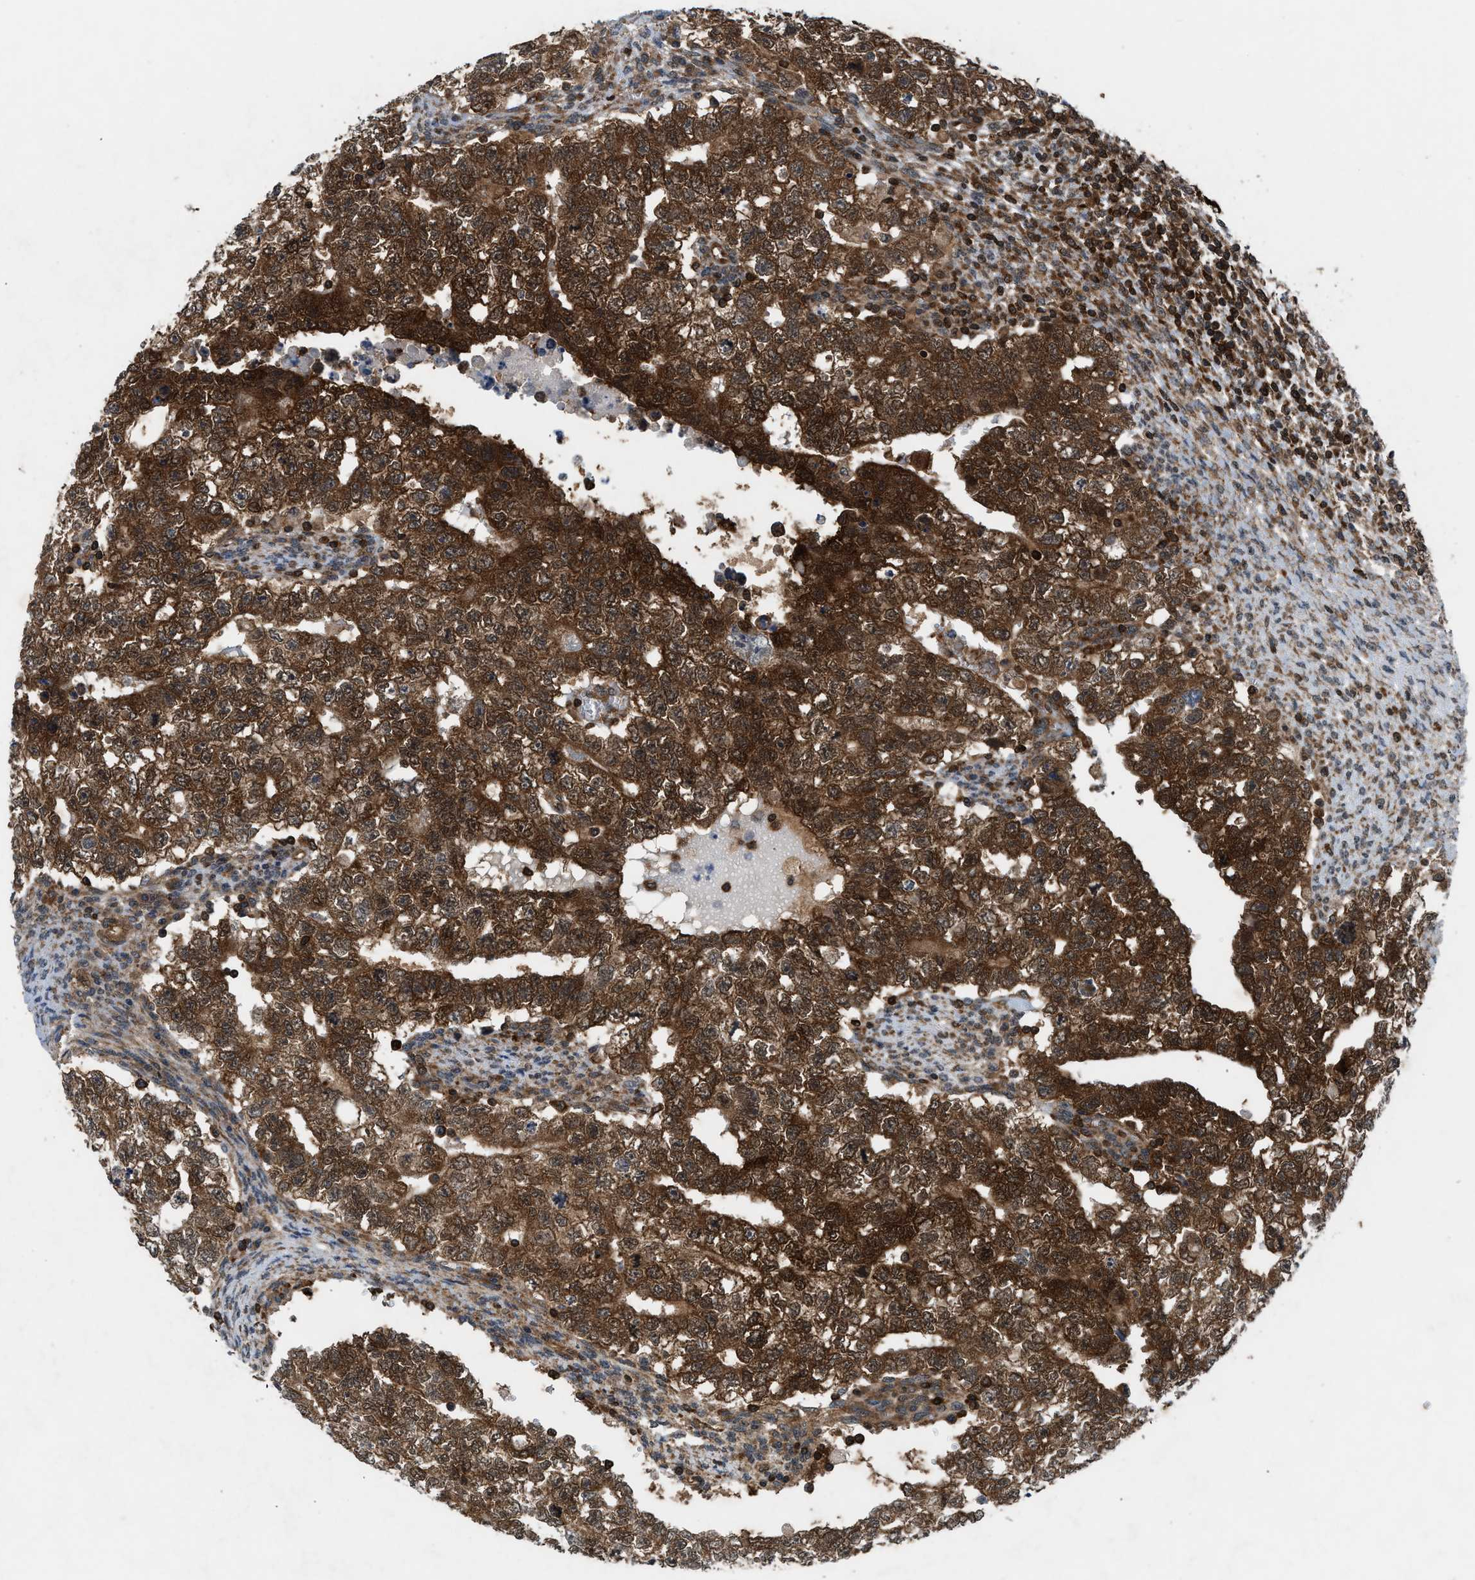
{"staining": {"intensity": "strong", "quantity": ">75%", "location": "cytoplasmic/membranous,nuclear"}, "tissue": "testis cancer", "cell_type": "Tumor cells", "image_type": "cancer", "snomed": [{"axis": "morphology", "description": "Carcinoma, Embryonal, NOS"}, {"axis": "topography", "description": "Testis"}], "caption": "This is a micrograph of immunohistochemistry (IHC) staining of testis embryonal carcinoma, which shows strong staining in the cytoplasmic/membranous and nuclear of tumor cells.", "gene": "OXSR1", "patient": {"sex": "male", "age": 28}}